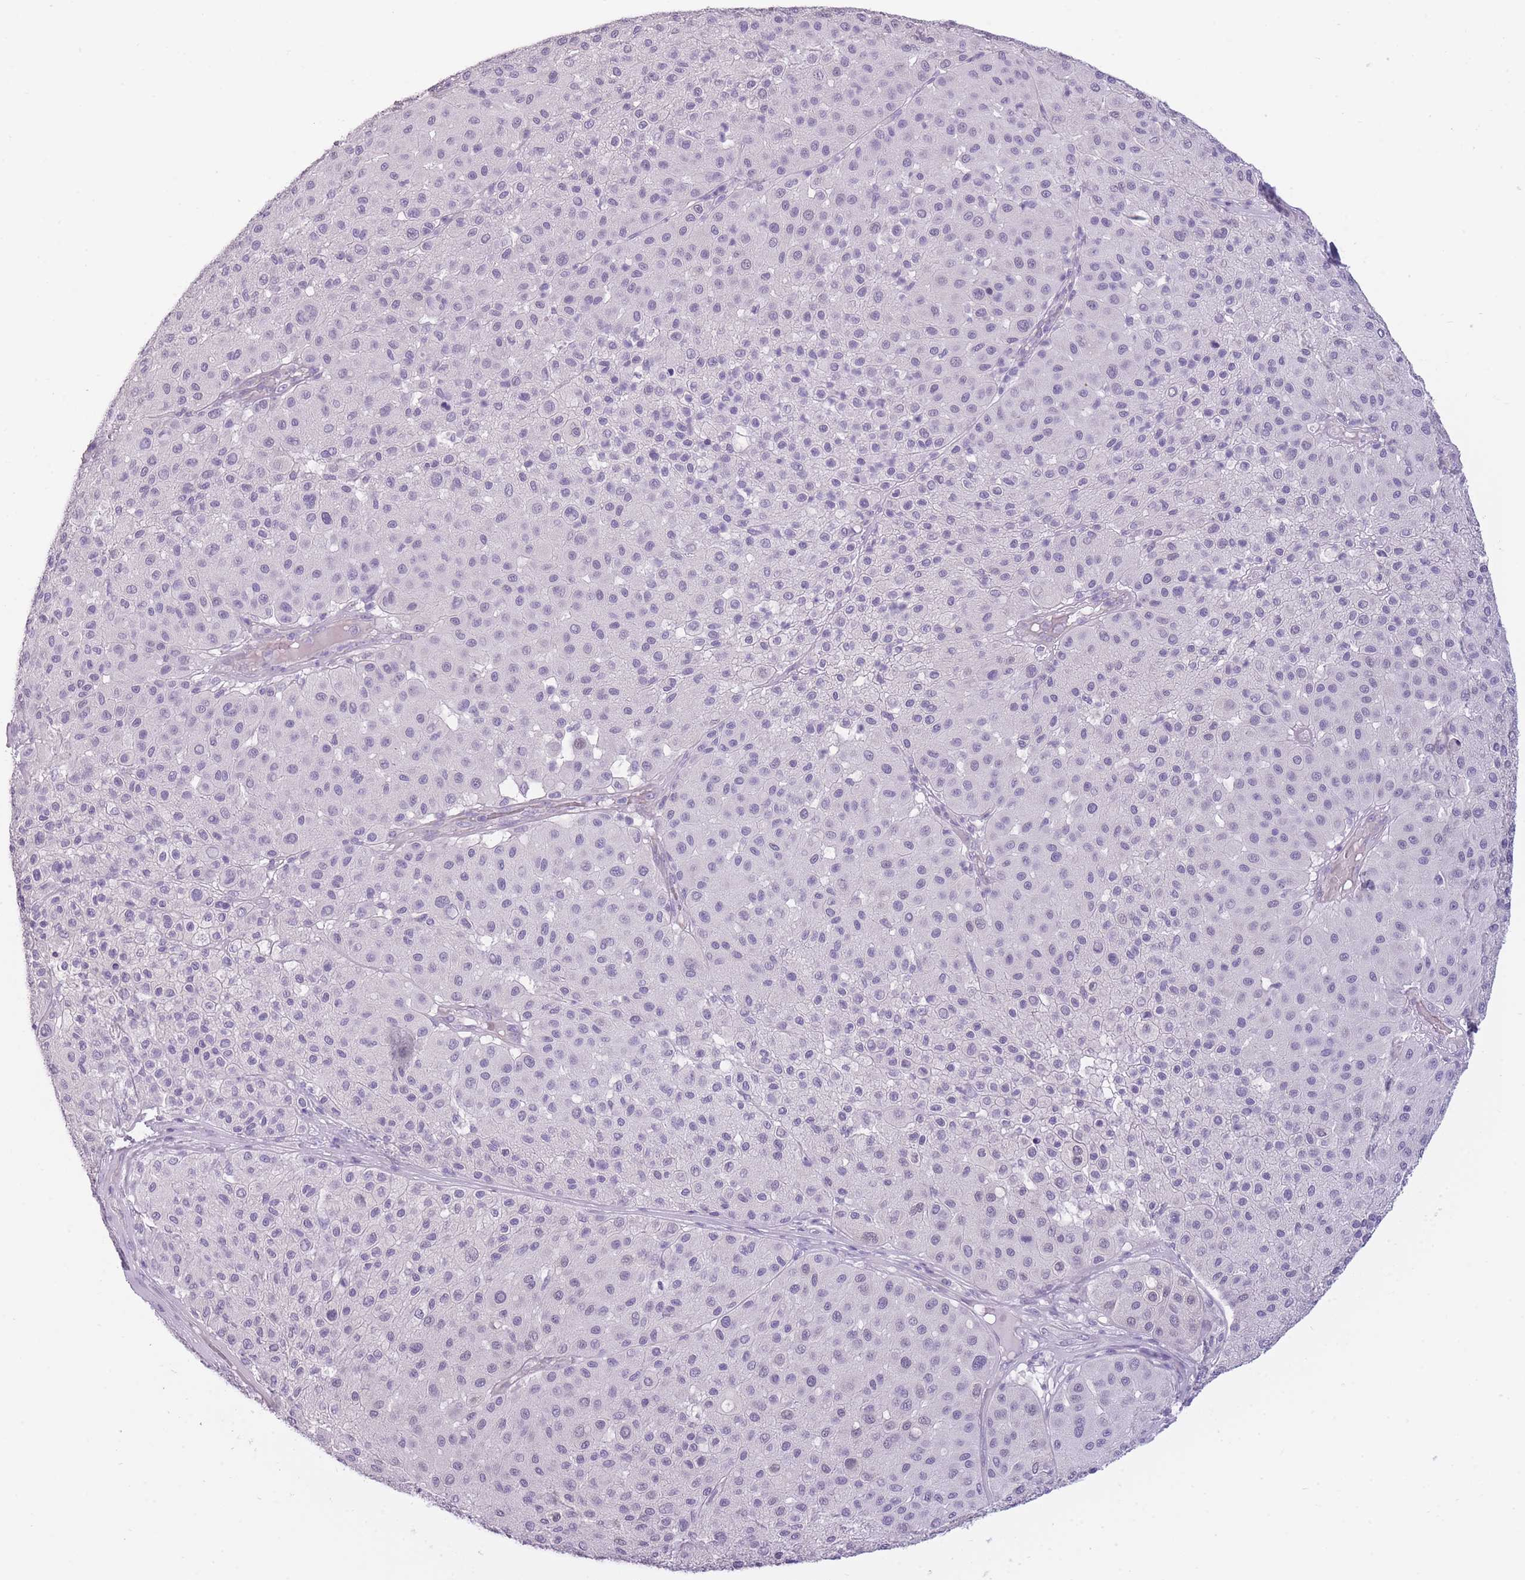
{"staining": {"intensity": "negative", "quantity": "none", "location": "none"}, "tissue": "melanoma", "cell_type": "Tumor cells", "image_type": "cancer", "snomed": [{"axis": "morphology", "description": "Malignant melanoma, Metastatic site"}, {"axis": "topography", "description": "Smooth muscle"}], "caption": "A histopathology image of human malignant melanoma (metastatic site) is negative for staining in tumor cells. Nuclei are stained in blue.", "gene": "TMEM236", "patient": {"sex": "male", "age": 41}}